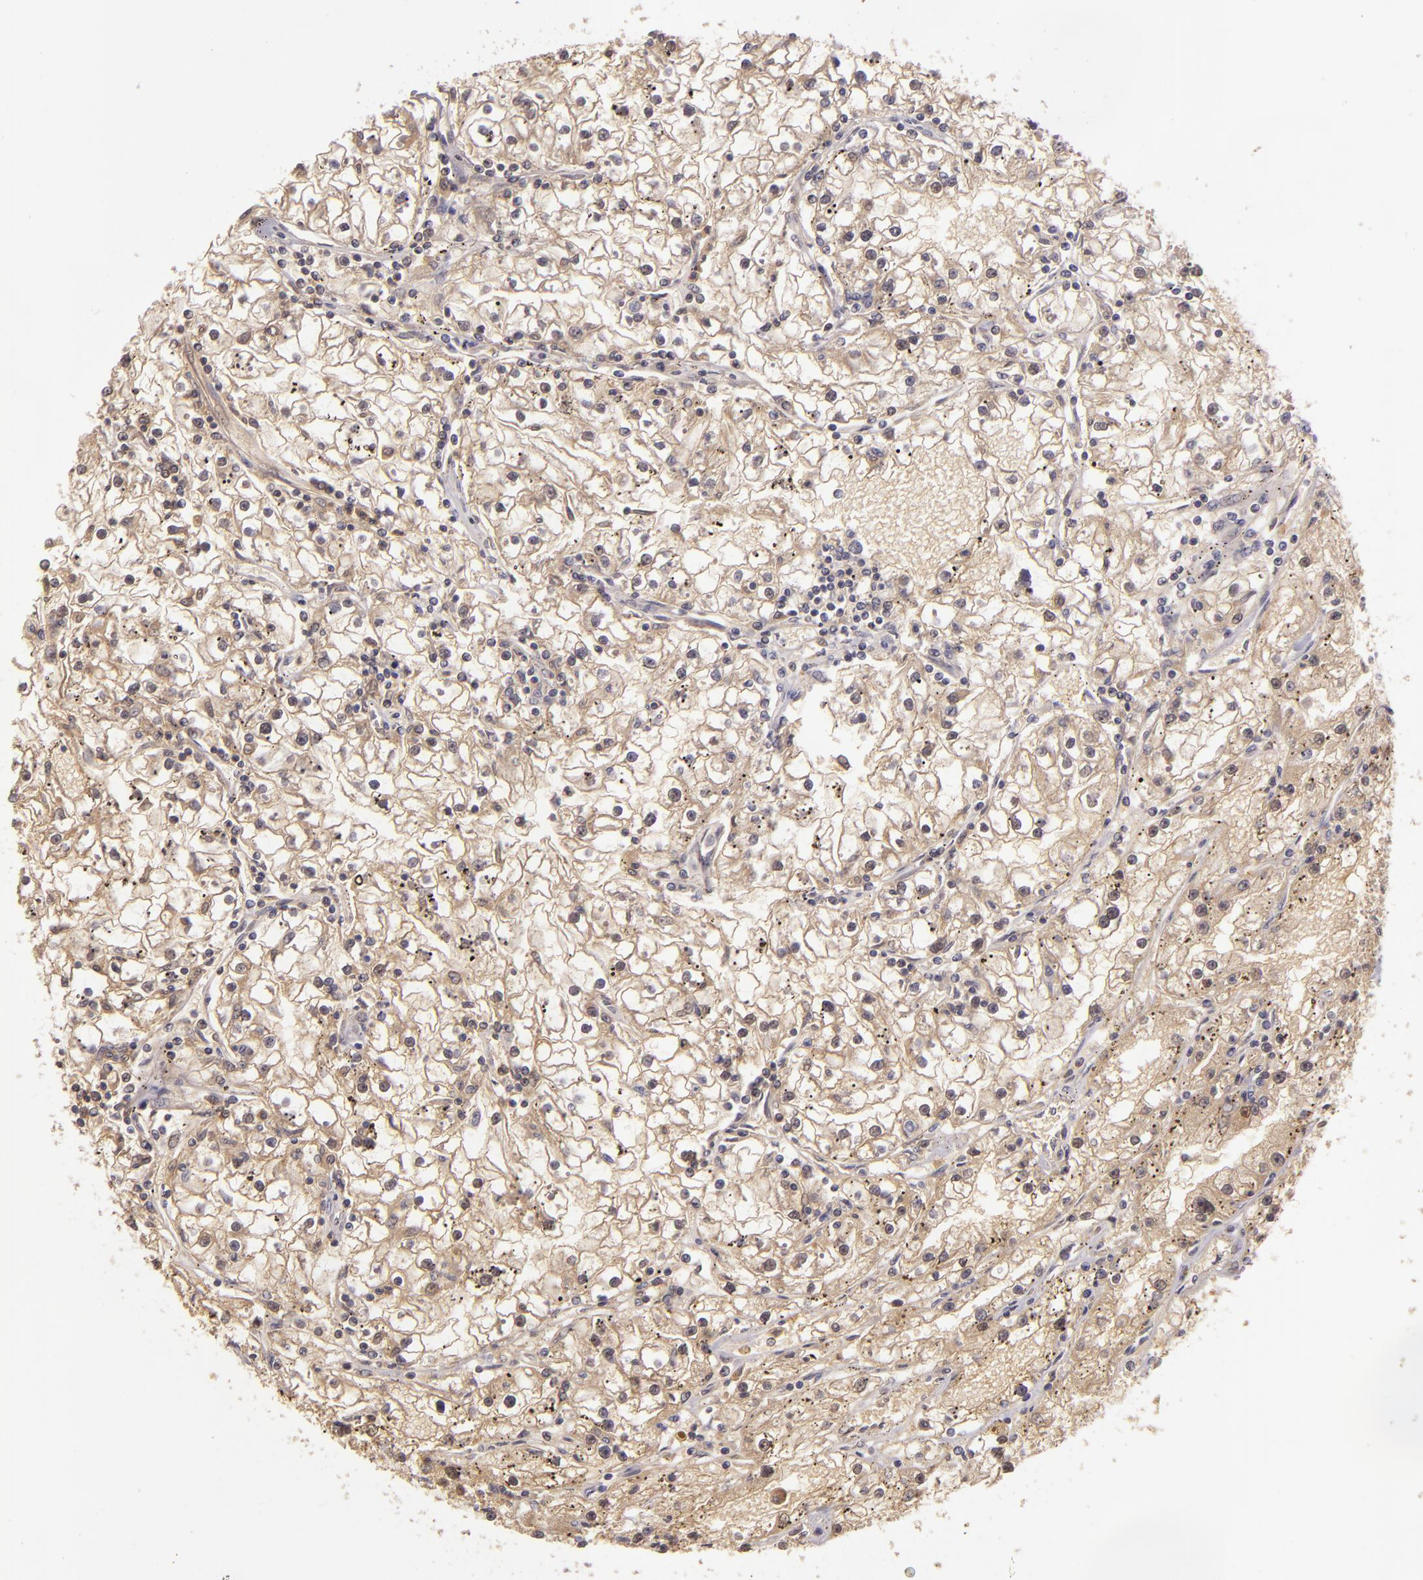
{"staining": {"intensity": "weak", "quantity": ">75%", "location": "cytoplasmic/membranous,nuclear"}, "tissue": "renal cancer", "cell_type": "Tumor cells", "image_type": "cancer", "snomed": [{"axis": "morphology", "description": "Adenocarcinoma, NOS"}, {"axis": "topography", "description": "Kidney"}], "caption": "Brown immunohistochemical staining in human renal cancer shows weak cytoplasmic/membranous and nuclear expression in about >75% of tumor cells. (DAB = brown stain, brightfield microscopy at high magnification).", "gene": "LRG1", "patient": {"sex": "male", "age": 56}}